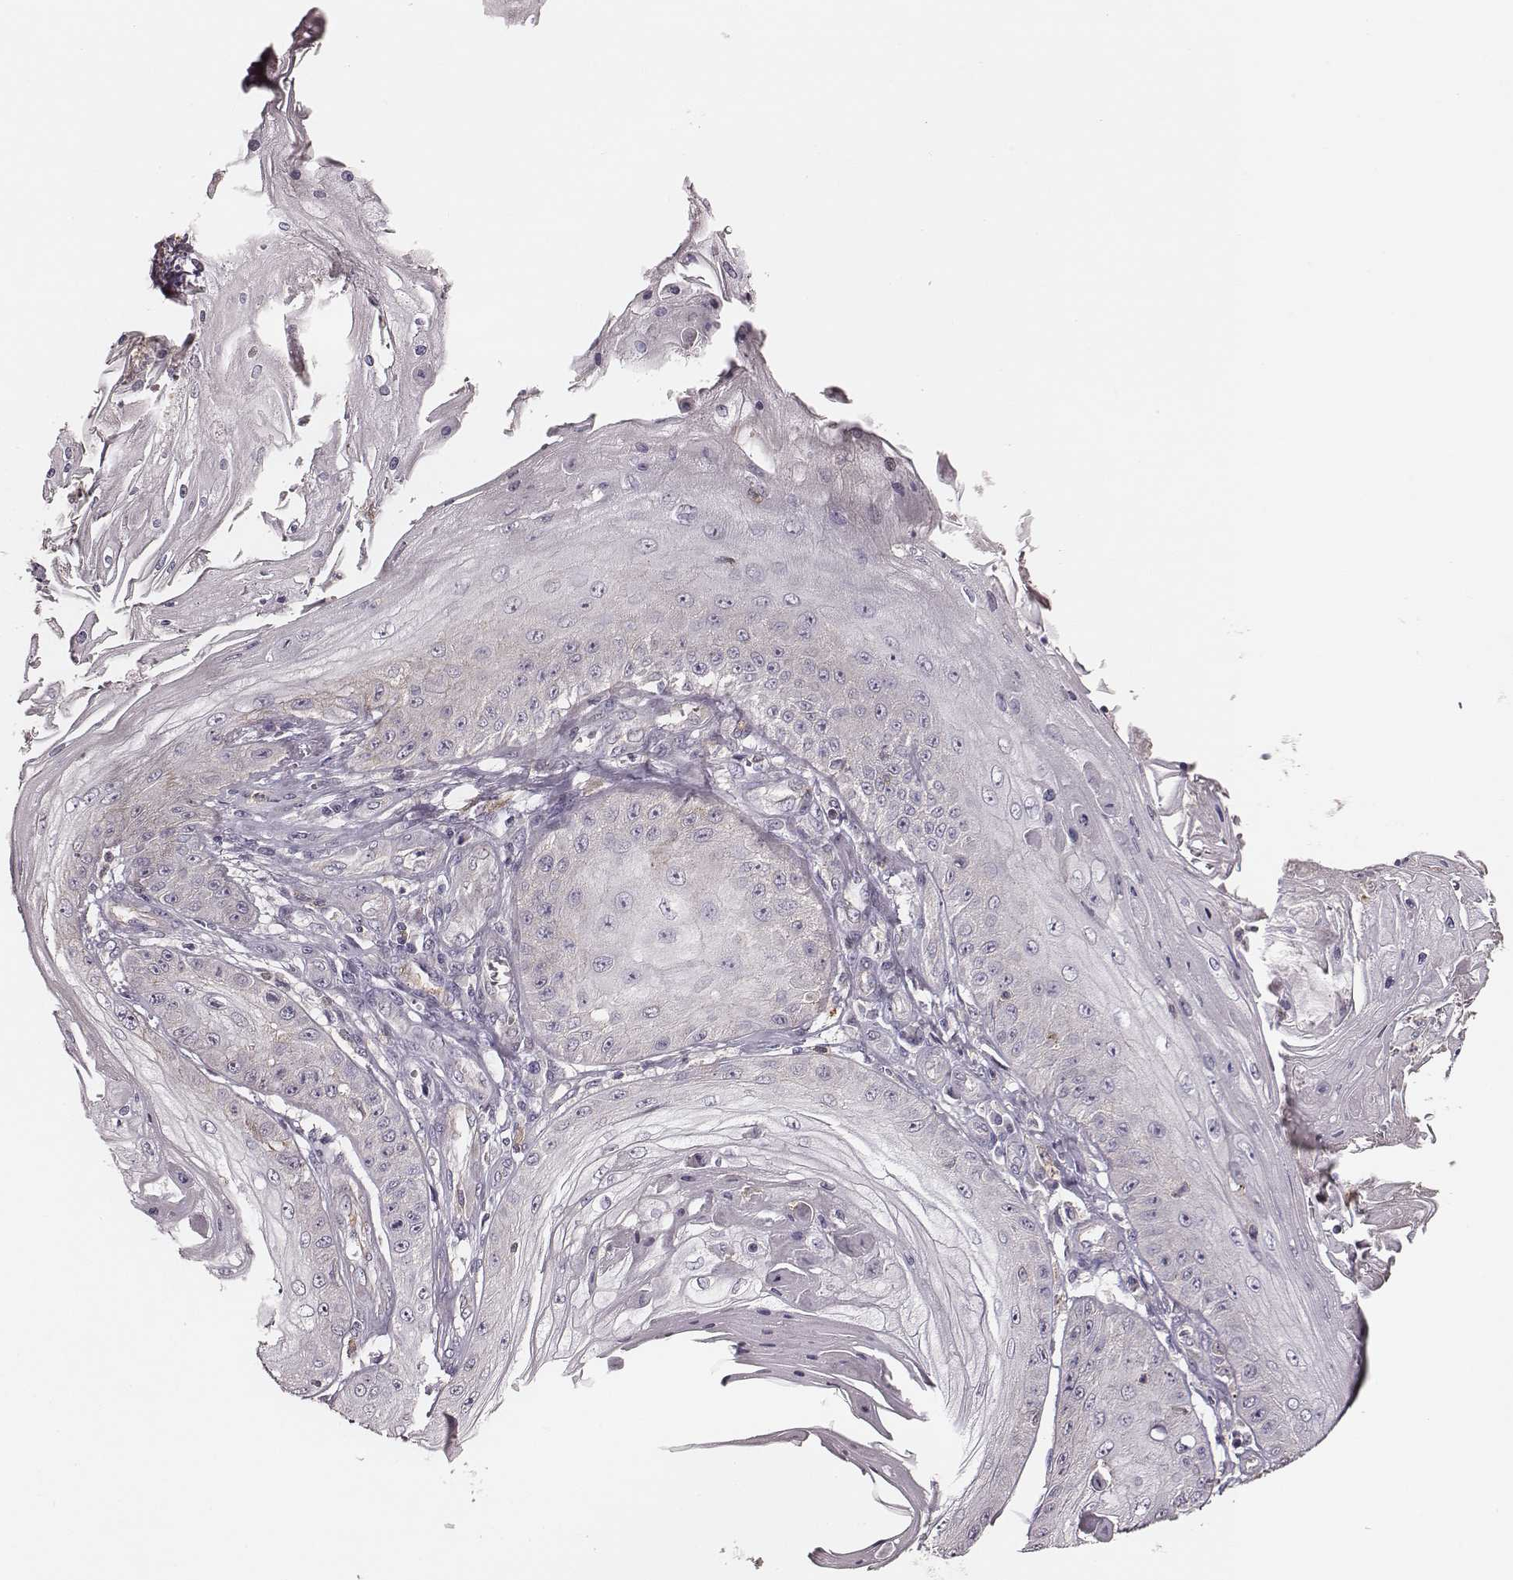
{"staining": {"intensity": "negative", "quantity": "none", "location": "none"}, "tissue": "skin cancer", "cell_type": "Tumor cells", "image_type": "cancer", "snomed": [{"axis": "morphology", "description": "Squamous cell carcinoma, NOS"}, {"axis": "topography", "description": "Skin"}], "caption": "IHC histopathology image of neoplastic tissue: human skin cancer stained with DAB (3,3'-diaminobenzidine) reveals no significant protein expression in tumor cells.", "gene": "ZYX", "patient": {"sex": "male", "age": 70}}